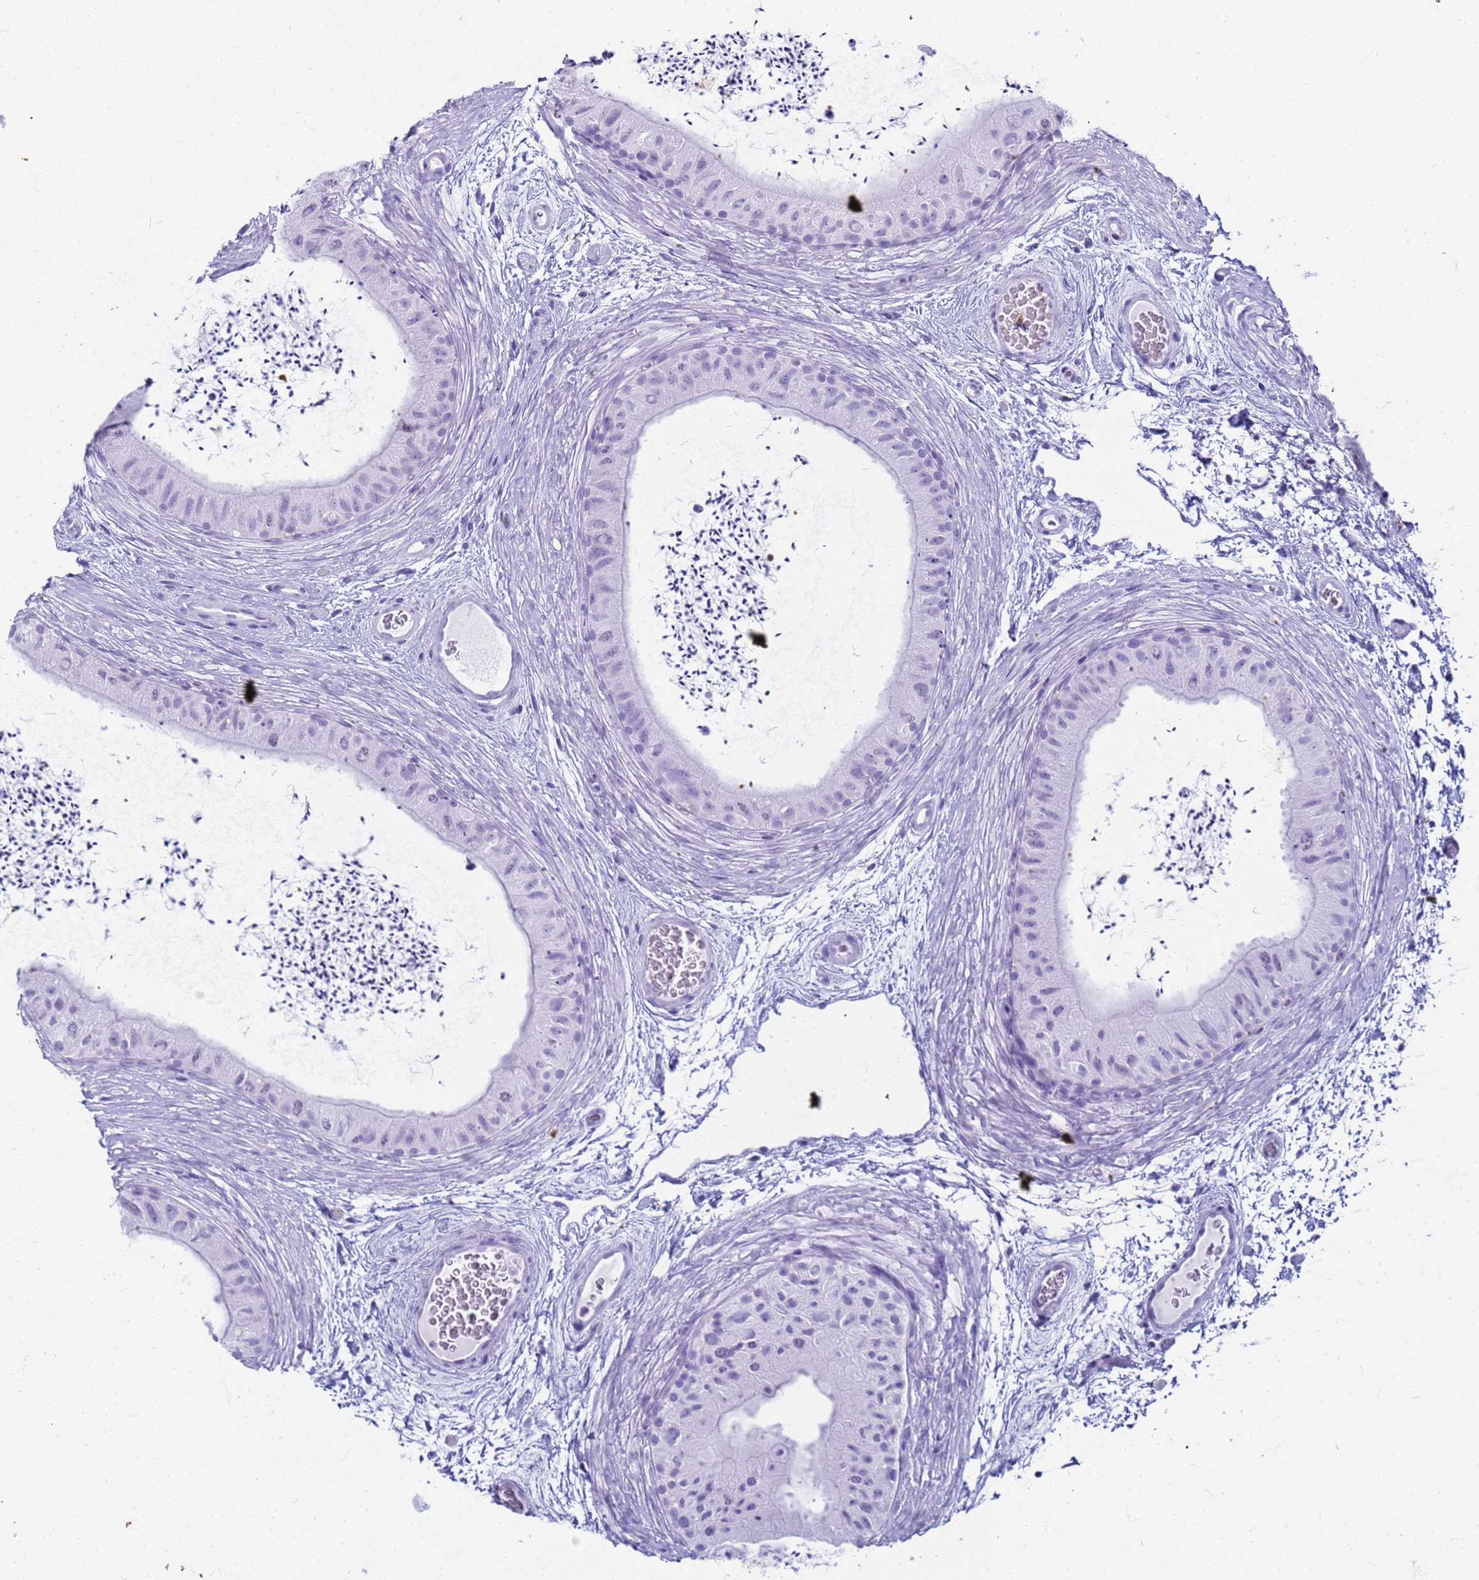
{"staining": {"intensity": "negative", "quantity": "none", "location": "none"}, "tissue": "epididymis", "cell_type": "Glandular cells", "image_type": "normal", "snomed": [{"axis": "morphology", "description": "Normal tissue, NOS"}, {"axis": "topography", "description": "Epididymis"}], "caption": "Micrograph shows no significant protein expression in glandular cells of benign epididymis. Nuclei are stained in blue.", "gene": "SLC7A9", "patient": {"sex": "male", "age": 50}}